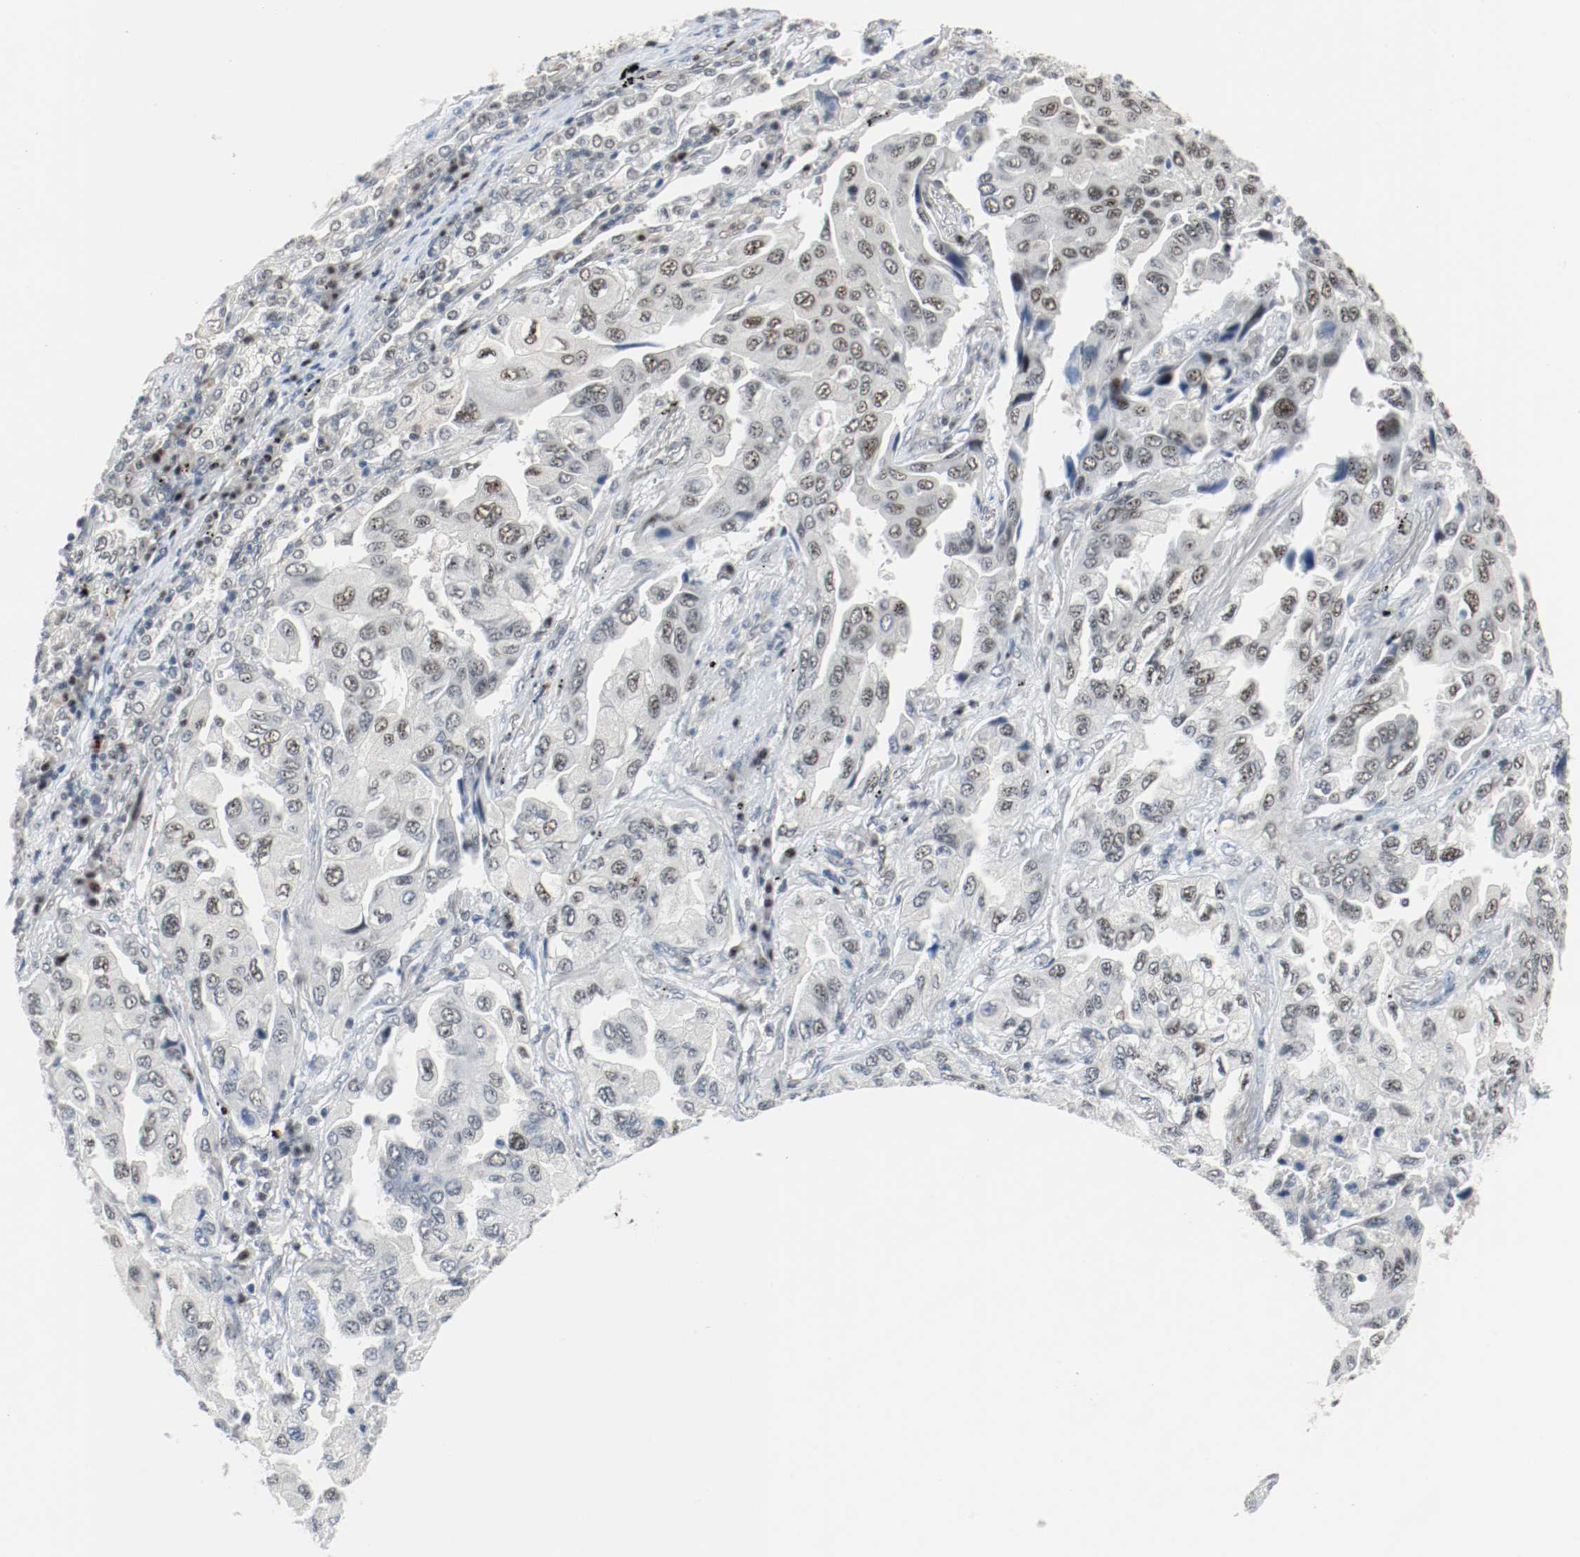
{"staining": {"intensity": "weak", "quantity": "<25%", "location": "nuclear"}, "tissue": "lung cancer", "cell_type": "Tumor cells", "image_type": "cancer", "snomed": [{"axis": "morphology", "description": "Adenocarcinoma, NOS"}, {"axis": "topography", "description": "Lung"}], "caption": "Immunohistochemistry of human lung cancer exhibits no positivity in tumor cells.", "gene": "ASH1L", "patient": {"sex": "female", "age": 65}}